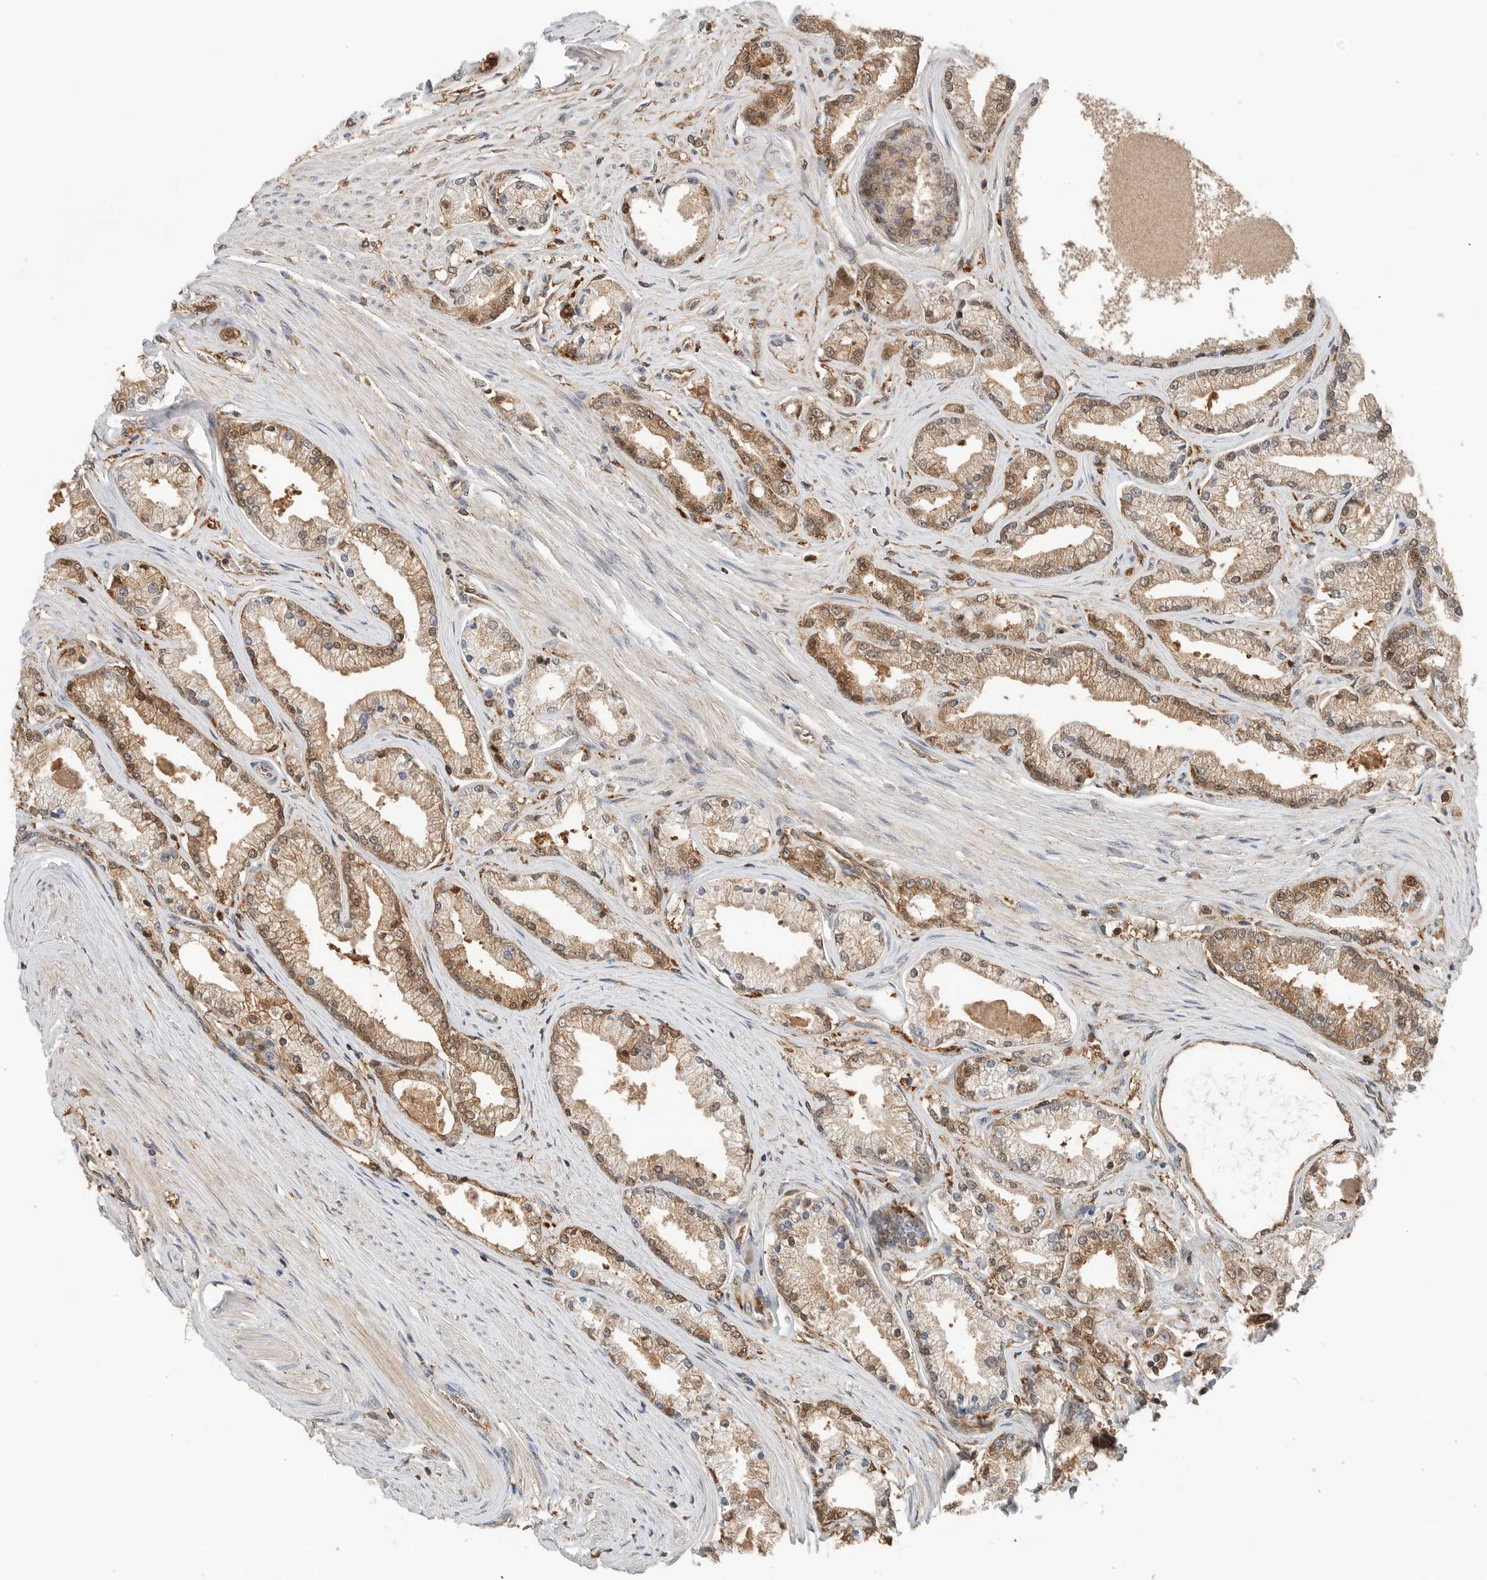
{"staining": {"intensity": "moderate", "quantity": ">75%", "location": "cytoplasmic/membranous,nuclear"}, "tissue": "prostate cancer", "cell_type": "Tumor cells", "image_type": "cancer", "snomed": [{"axis": "morphology", "description": "Adenocarcinoma, High grade"}, {"axis": "topography", "description": "Prostate"}], "caption": "Protein staining shows moderate cytoplasmic/membranous and nuclear staining in about >75% of tumor cells in high-grade adenocarcinoma (prostate).", "gene": "XPNPEP1", "patient": {"sex": "male", "age": 71}}